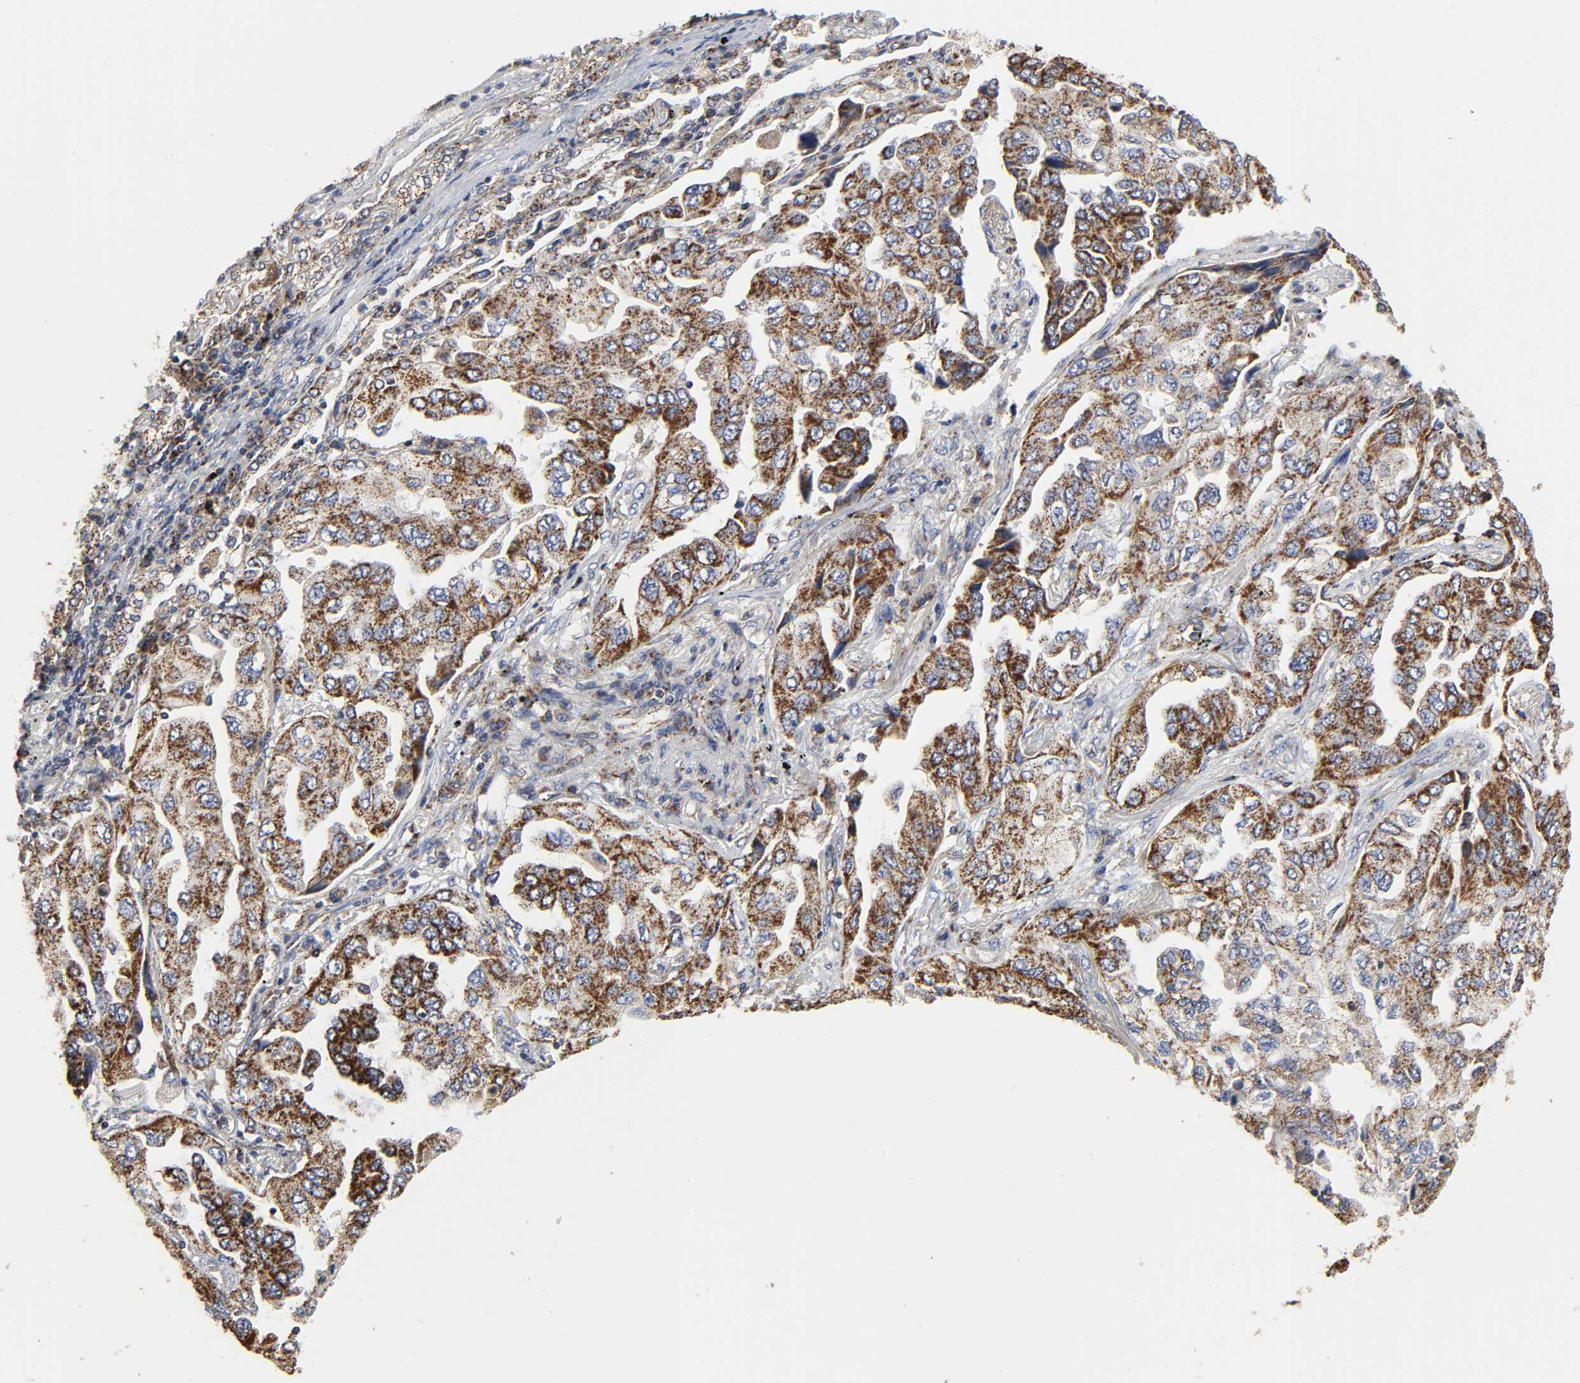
{"staining": {"intensity": "strong", "quantity": ">75%", "location": "cytoplasmic/membranous"}, "tissue": "lung cancer", "cell_type": "Tumor cells", "image_type": "cancer", "snomed": [{"axis": "morphology", "description": "Adenocarcinoma, NOS"}, {"axis": "topography", "description": "Lung"}], "caption": "Immunohistochemistry (IHC) image of human adenocarcinoma (lung) stained for a protein (brown), which reveals high levels of strong cytoplasmic/membranous expression in about >75% of tumor cells.", "gene": "COX6B1", "patient": {"sex": "female", "age": 65}}